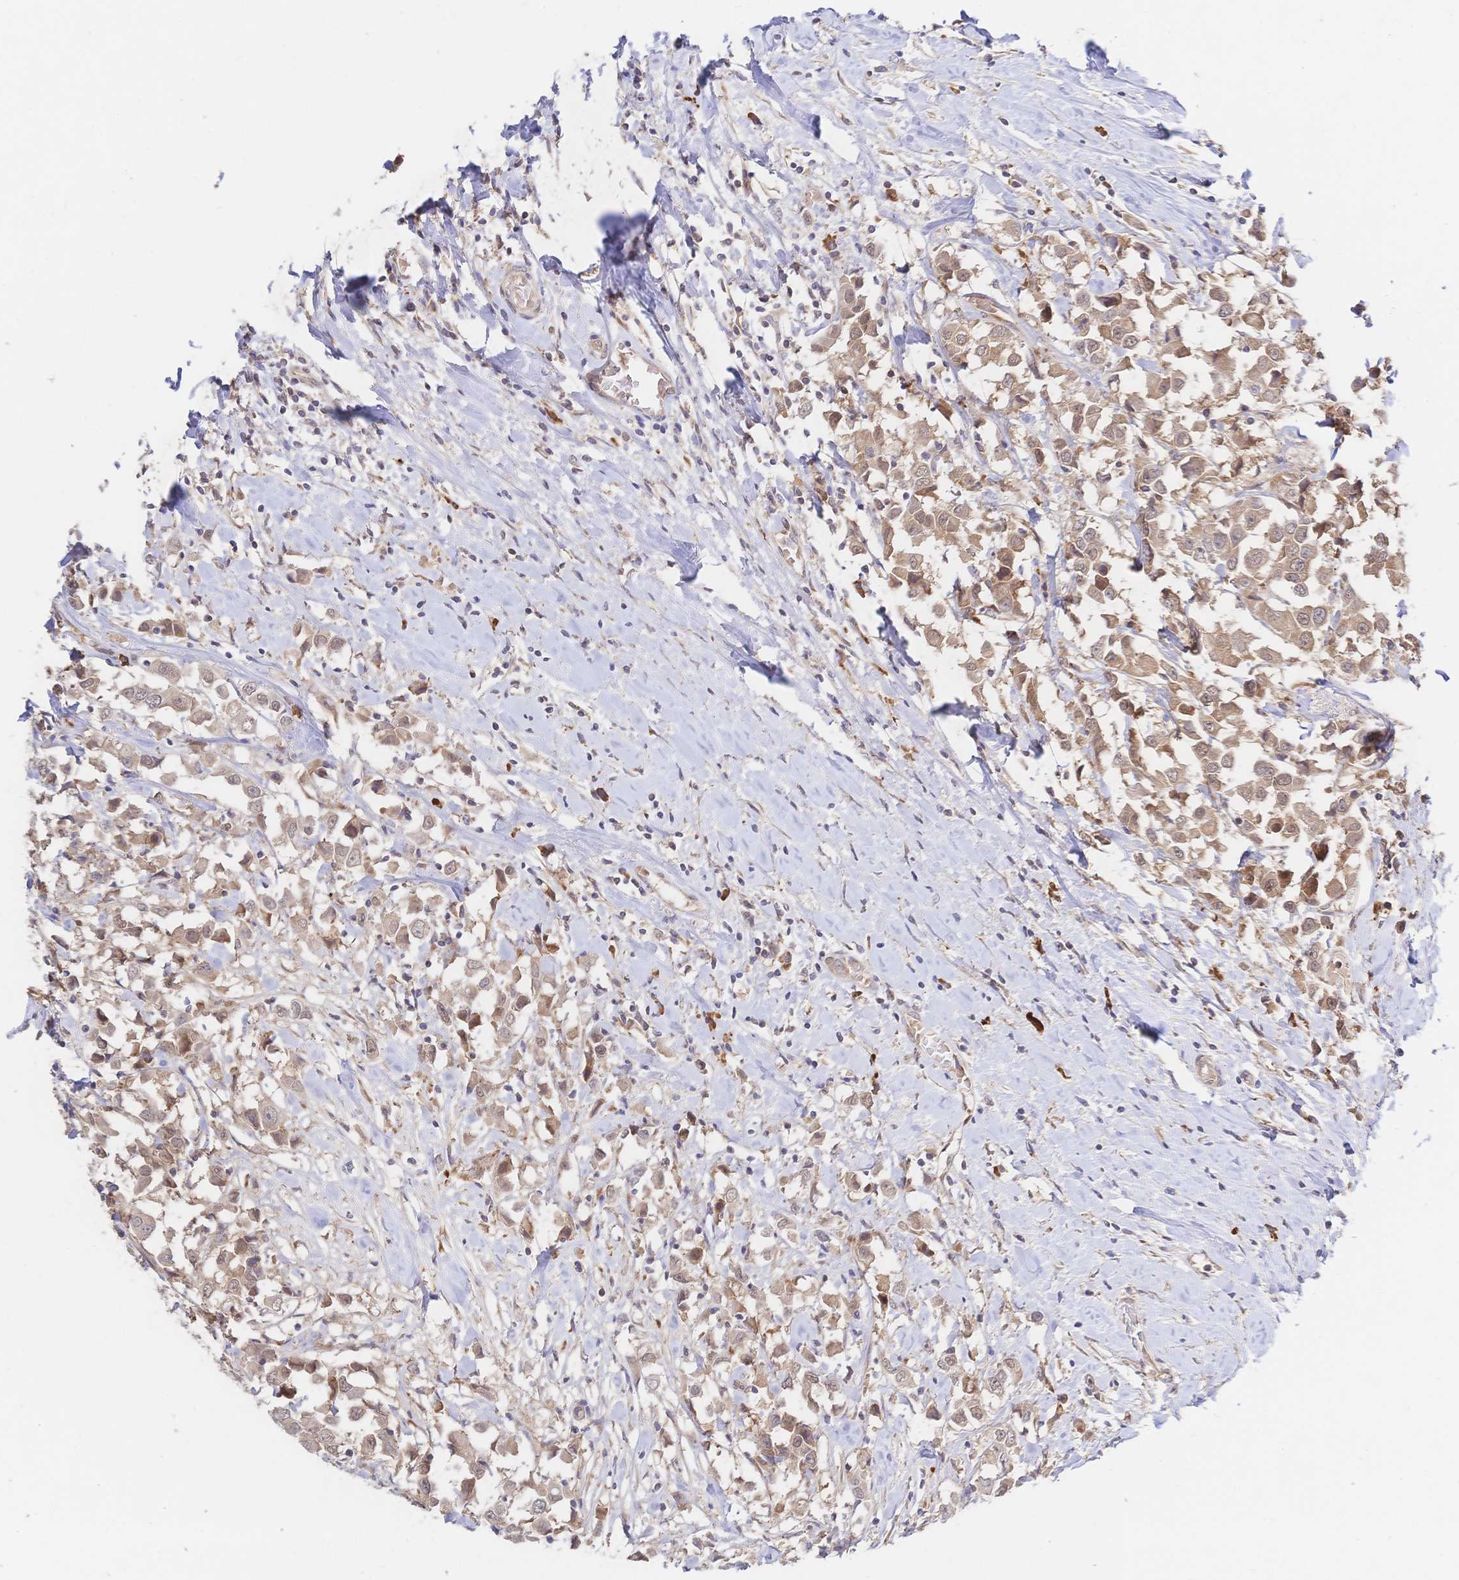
{"staining": {"intensity": "weak", "quantity": ">75%", "location": "cytoplasmic/membranous"}, "tissue": "breast cancer", "cell_type": "Tumor cells", "image_type": "cancer", "snomed": [{"axis": "morphology", "description": "Duct carcinoma"}, {"axis": "topography", "description": "Breast"}], "caption": "Immunohistochemistry image of neoplastic tissue: human breast invasive ductal carcinoma stained using IHC demonstrates low levels of weak protein expression localized specifically in the cytoplasmic/membranous of tumor cells, appearing as a cytoplasmic/membranous brown color.", "gene": "LMO4", "patient": {"sex": "female", "age": 61}}